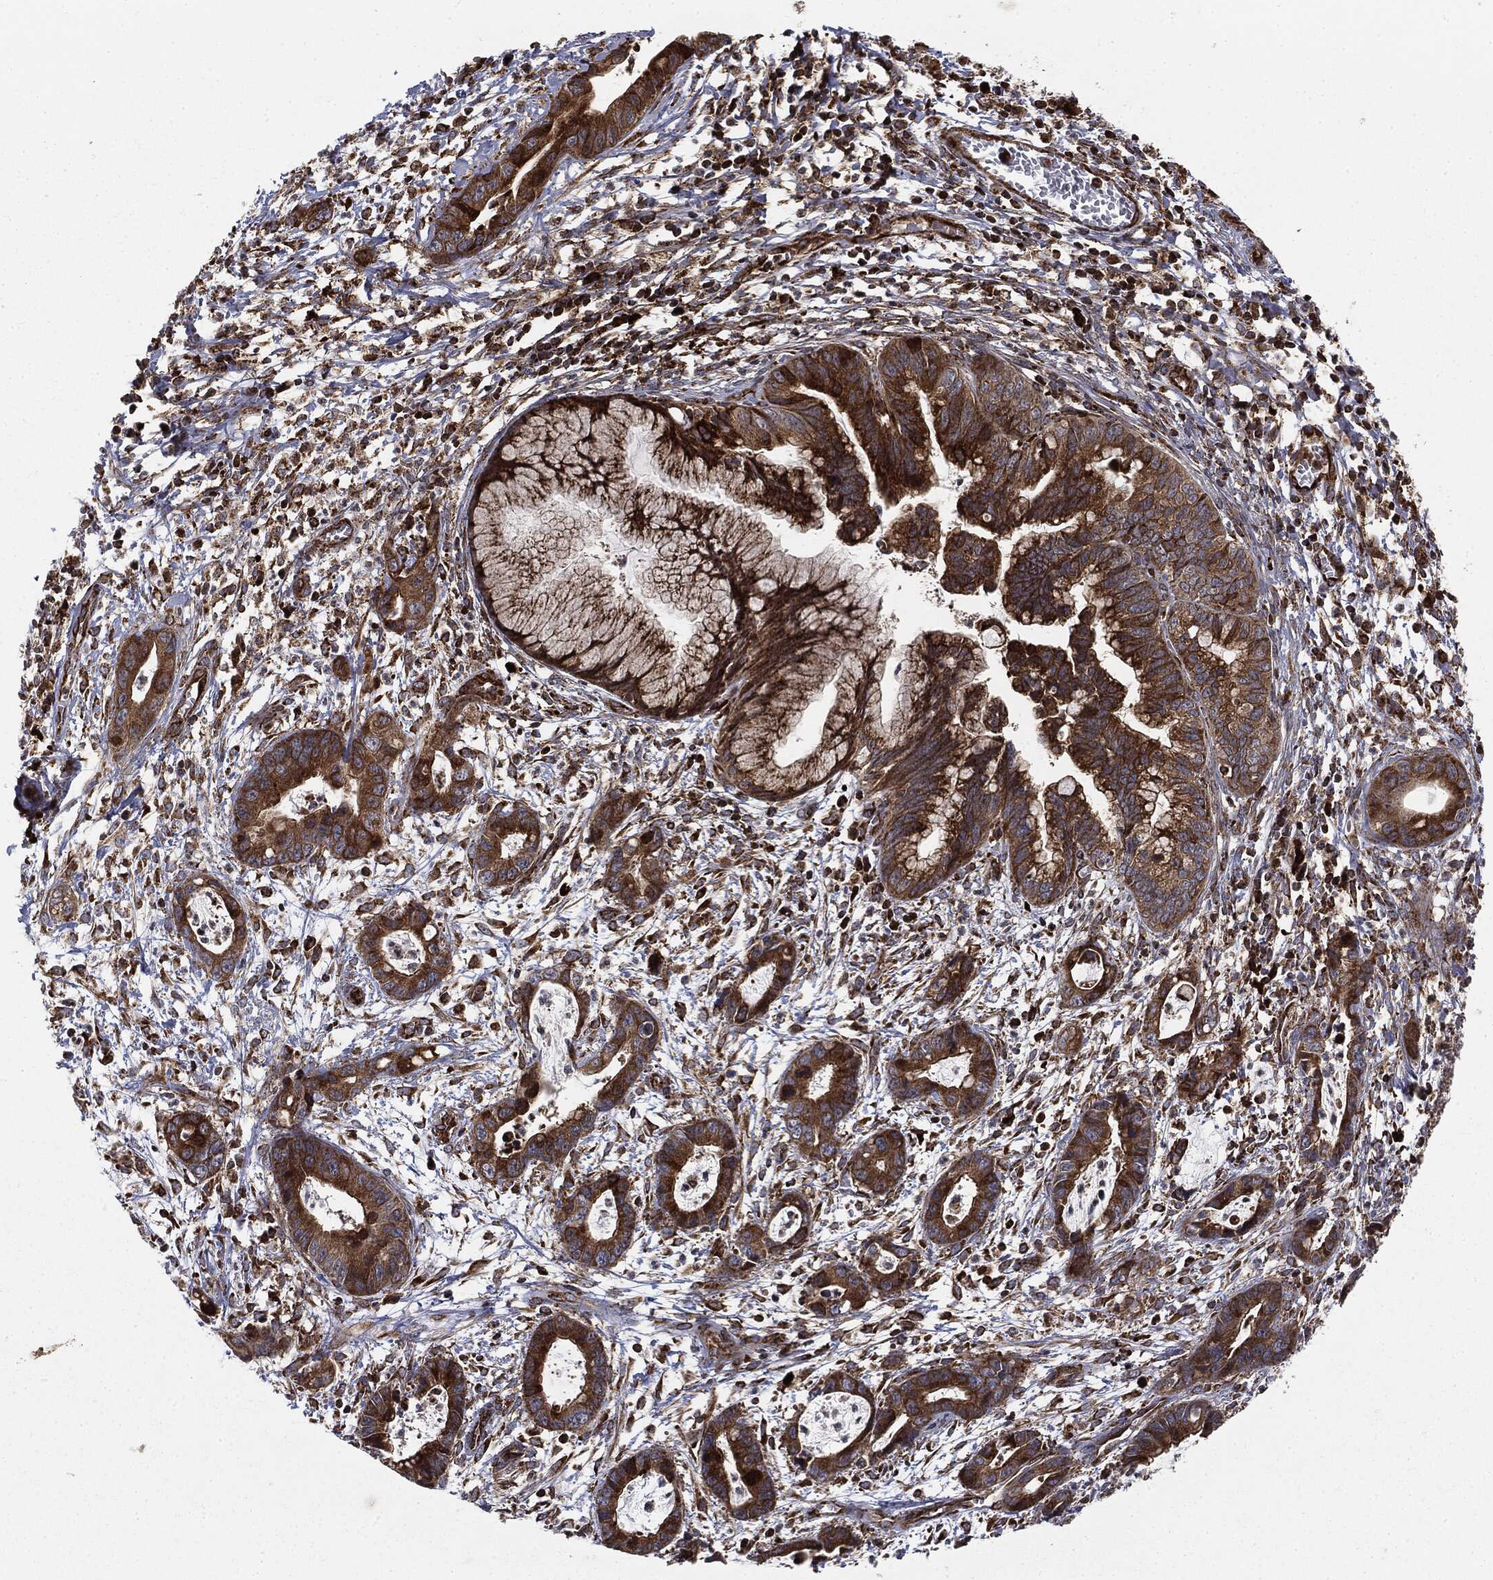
{"staining": {"intensity": "strong", "quantity": ">75%", "location": "cytoplasmic/membranous"}, "tissue": "cervical cancer", "cell_type": "Tumor cells", "image_type": "cancer", "snomed": [{"axis": "morphology", "description": "Adenocarcinoma, NOS"}, {"axis": "topography", "description": "Cervix"}], "caption": "Cervical adenocarcinoma tissue reveals strong cytoplasmic/membranous expression in about >75% of tumor cells", "gene": "CYLD", "patient": {"sex": "female", "age": 44}}